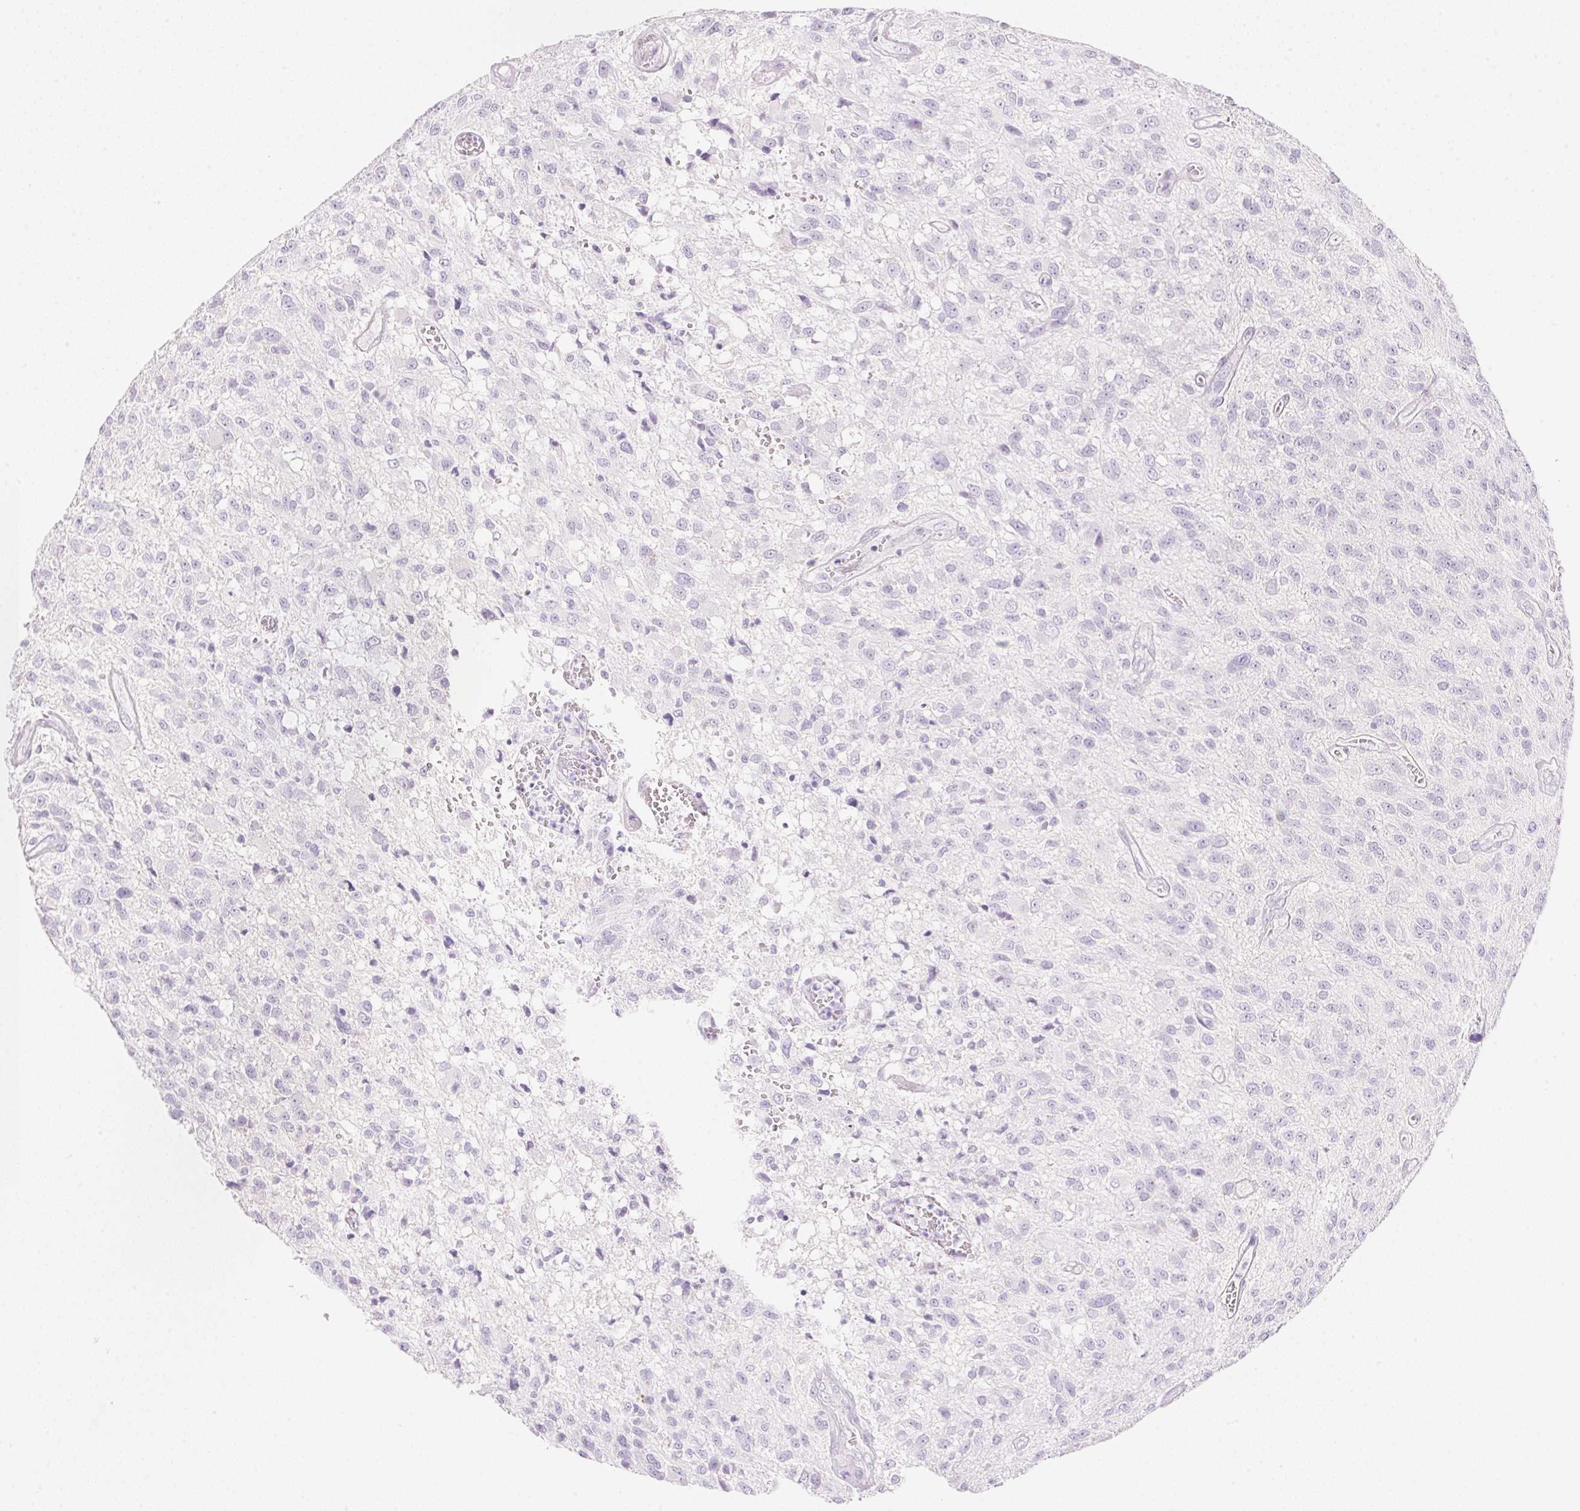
{"staining": {"intensity": "negative", "quantity": "none", "location": "none"}, "tissue": "glioma", "cell_type": "Tumor cells", "image_type": "cancer", "snomed": [{"axis": "morphology", "description": "Glioma, malignant, Low grade"}, {"axis": "topography", "description": "Brain"}], "caption": "The image reveals no staining of tumor cells in glioma.", "gene": "DHCR24", "patient": {"sex": "male", "age": 66}}